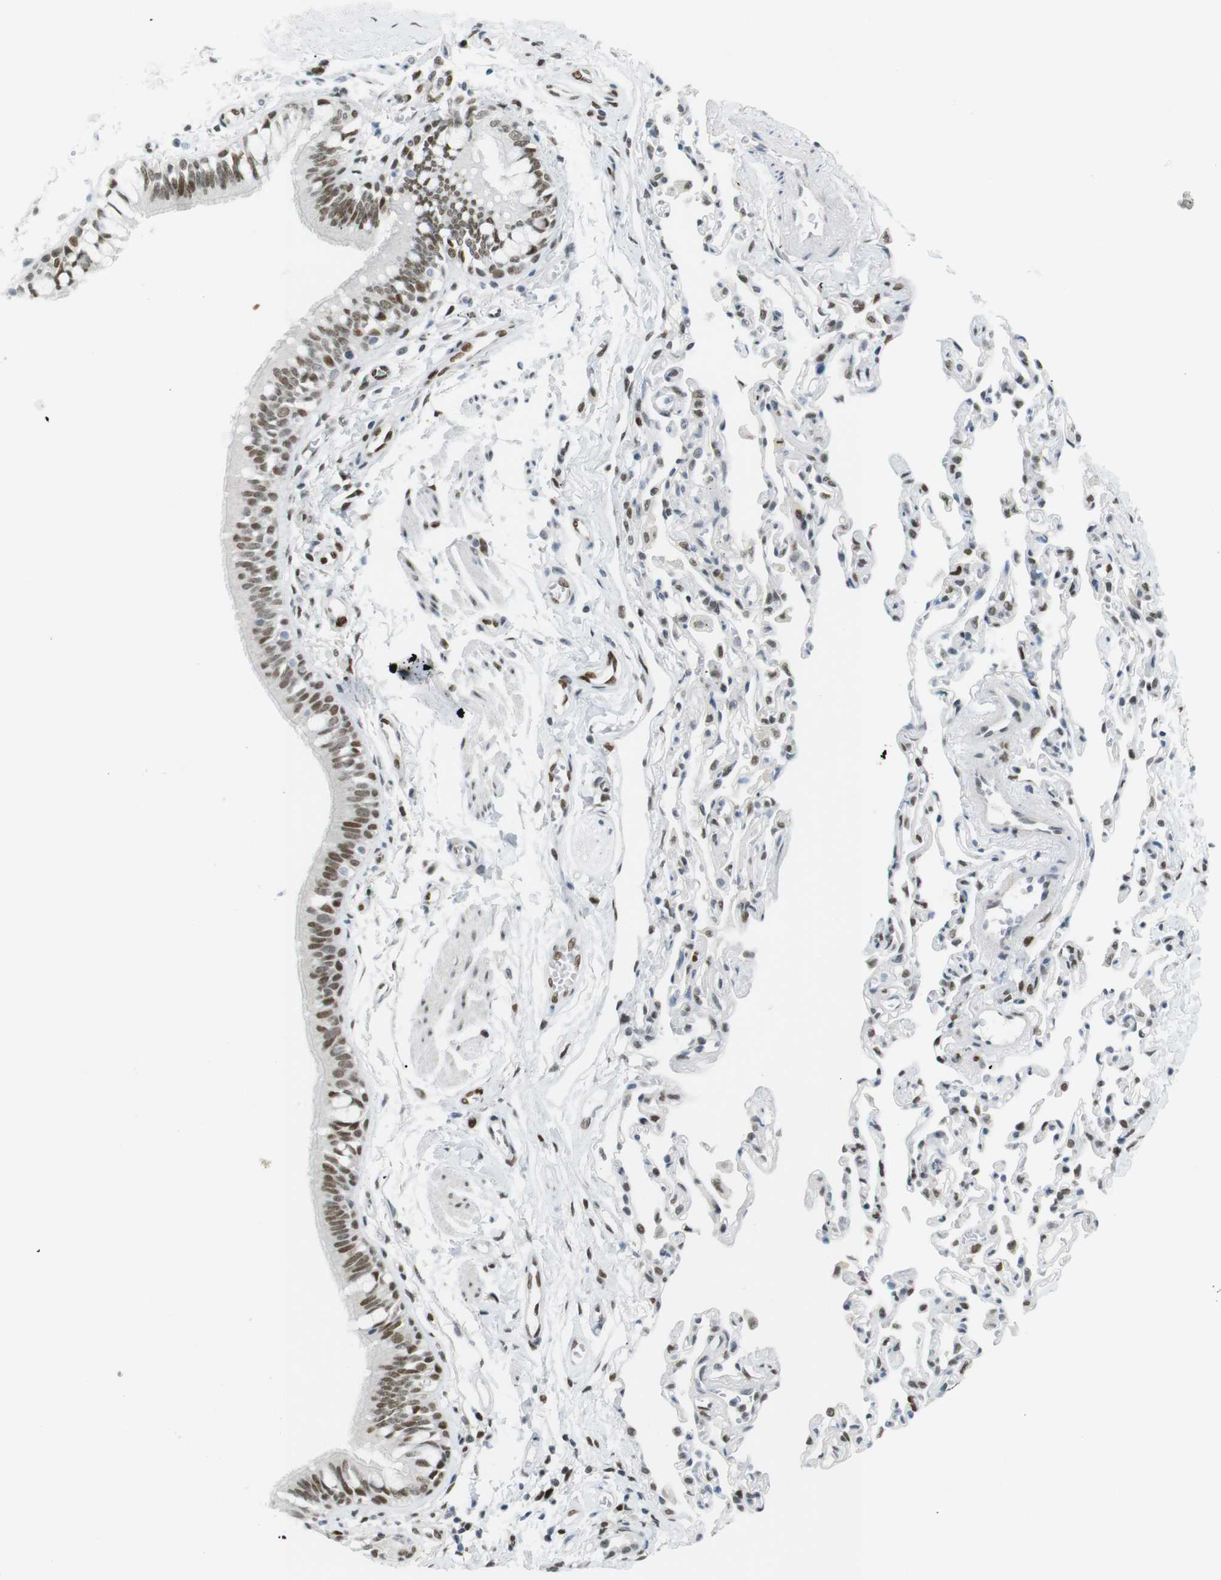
{"staining": {"intensity": "strong", "quantity": ">75%", "location": "nuclear"}, "tissue": "bronchus", "cell_type": "Respiratory epithelial cells", "image_type": "normal", "snomed": [{"axis": "morphology", "description": "Normal tissue, NOS"}, {"axis": "topography", "description": "Bronchus"}, {"axis": "topography", "description": "Lung"}], "caption": "Protein expression by immunohistochemistry reveals strong nuclear staining in about >75% of respiratory epithelial cells in unremarkable bronchus. The staining was performed using DAB, with brown indicating positive protein expression. Nuclei are stained blue with hematoxylin.", "gene": "RIOX2", "patient": {"sex": "male", "age": 64}}